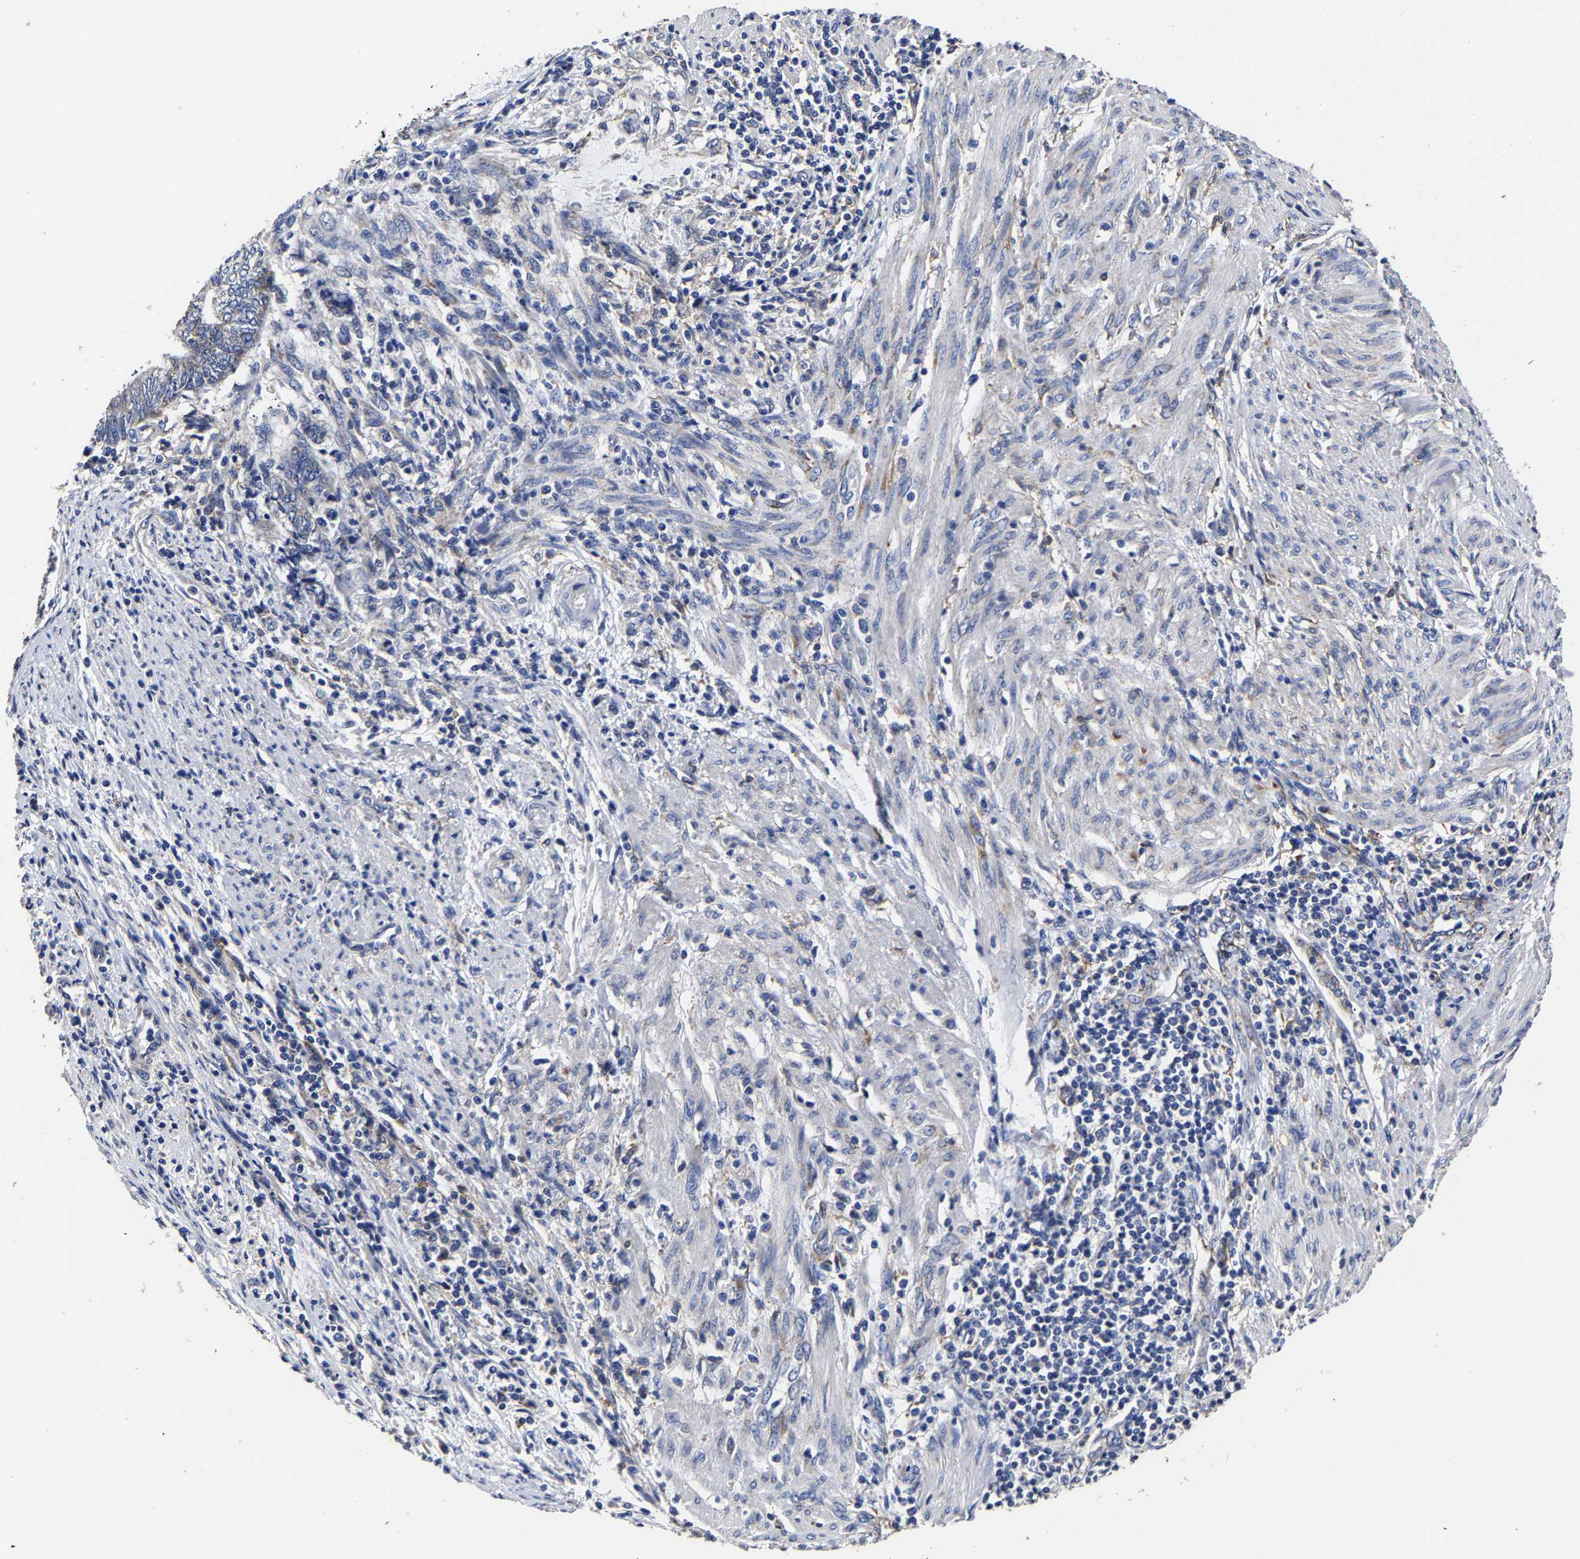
{"staining": {"intensity": "weak", "quantity": "<25%", "location": "cytoplasmic/membranous"}, "tissue": "endometrial cancer", "cell_type": "Tumor cells", "image_type": "cancer", "snomed": [{"axis": "morphology", "description": "Adenocarcinoma, NOS"}, {"axis": "topography", "description": "Uterus"}, {"axis": "topography", "description": "Endometrium"}], "caption": "Image shows no significant protein positivity in tumor cells of endometrial cancer.", "gene": "AASS", "patient": {"sex": "female", "age": 70}}